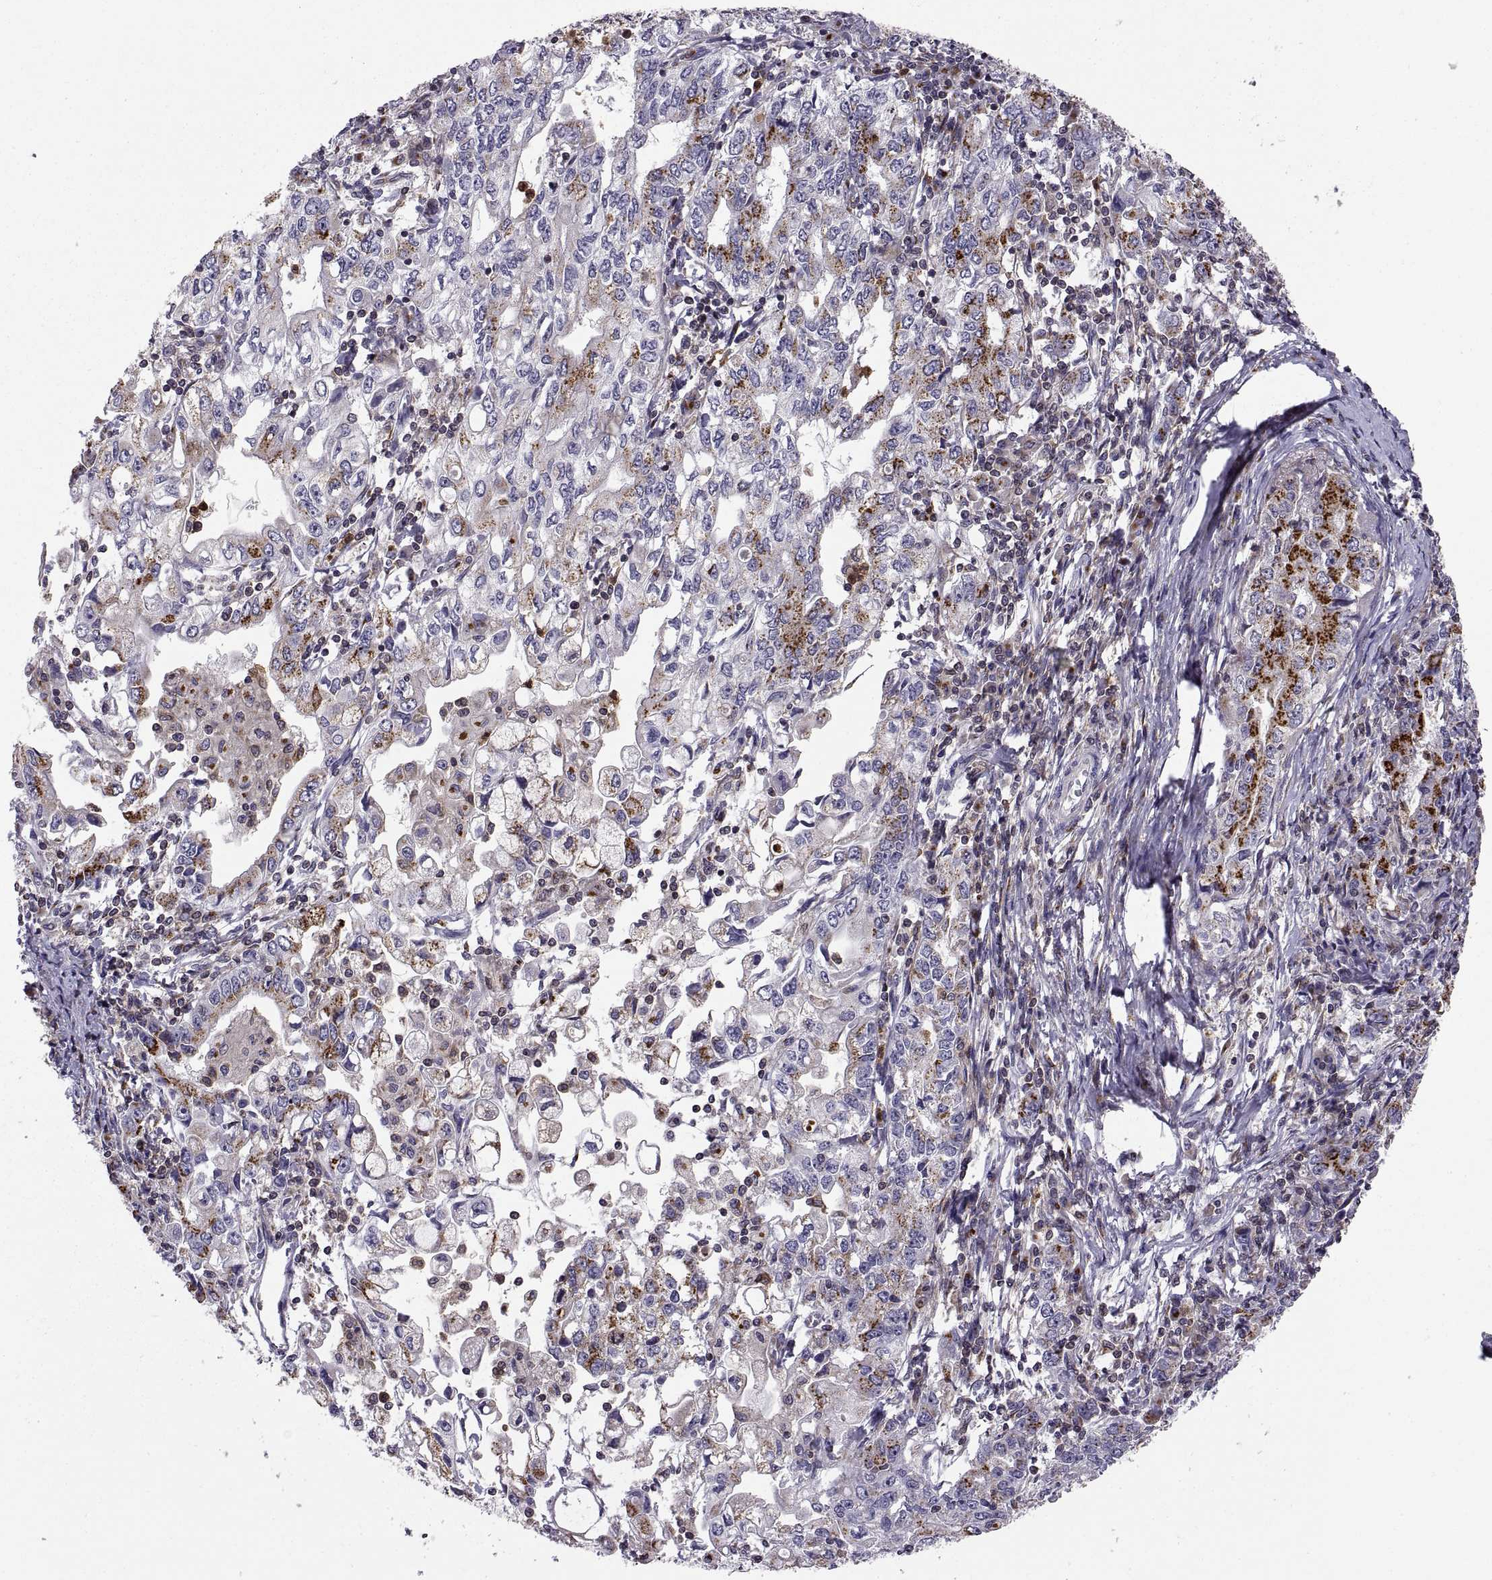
{"staining": {"intensity": "strong", "quantity": "<25%", "location": "cytoplasmic/membranous"}, "tissue": "stomach cancer", "cell_type": "Tumor cells", "image_type": "cancer", "snomed": [{"axis": "morphology", "description": "Adenocarcinoma, NOS"}, {"axis": "topography", "description": "Stomach, lower"}], "caption": "Protein staining of stomach cancer tissue shows strong cytoplasmic/membranous positivity in about <25% of tumor cells.", "gene": "ACAP1", "patient": {"sex": "female", "age": 72}}